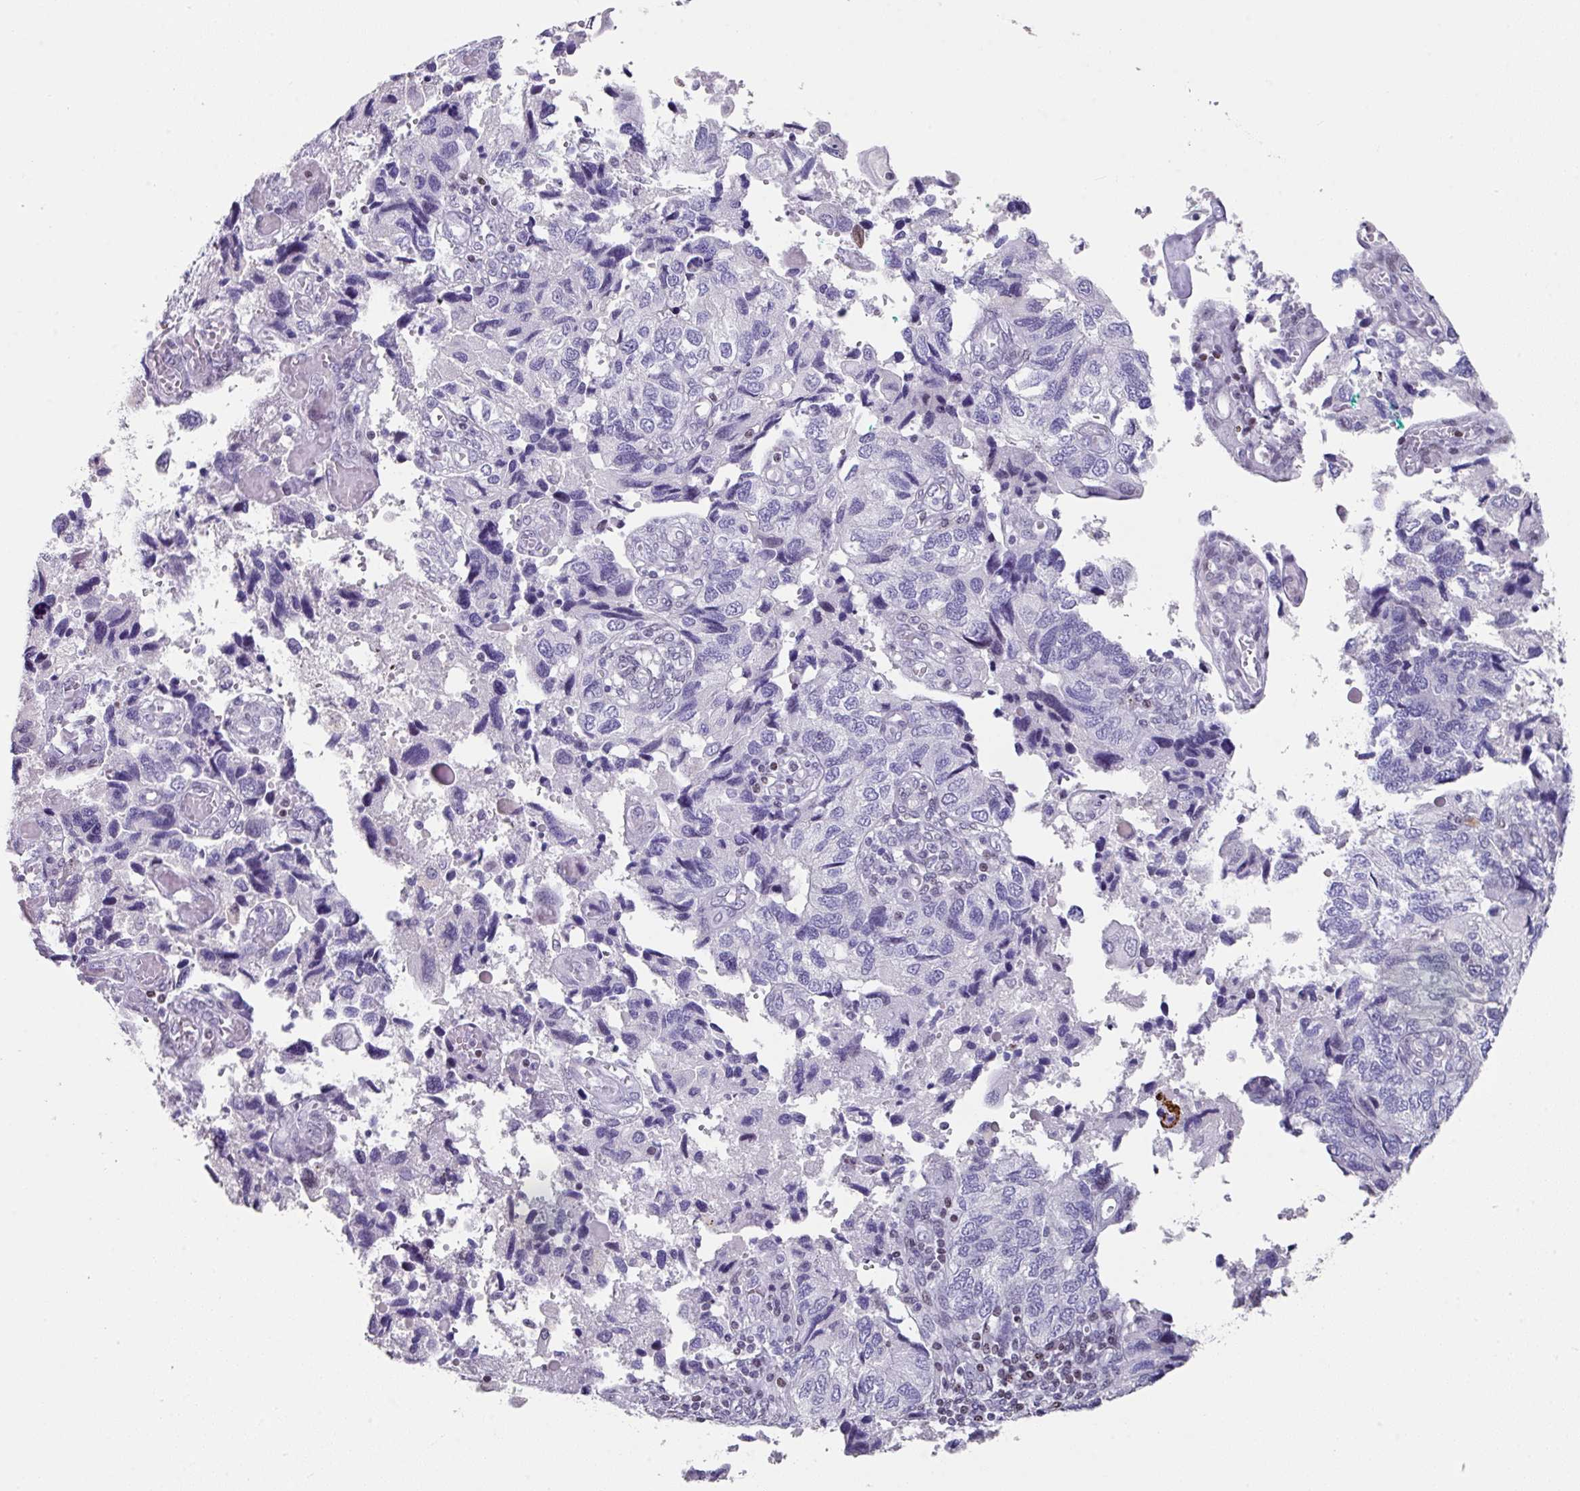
{"staining": {"intensity": "negative", "quantity": "none", "location": "none"}, "tissue": "endometrial cancer", "cell_type": "Tumor cells", "image_type": "cancer", "snomed": [{"axis": "morphology", "description": "Carcinoma, NOS"}, {"axis": "topography", "description": "Uterus"}], "caption": "Protein analysis of carcinoma (endometrial) reveals no significant expression in tumor cells.", "gene": "TCF3", "patient": {"sex": "female", "age": 76}}